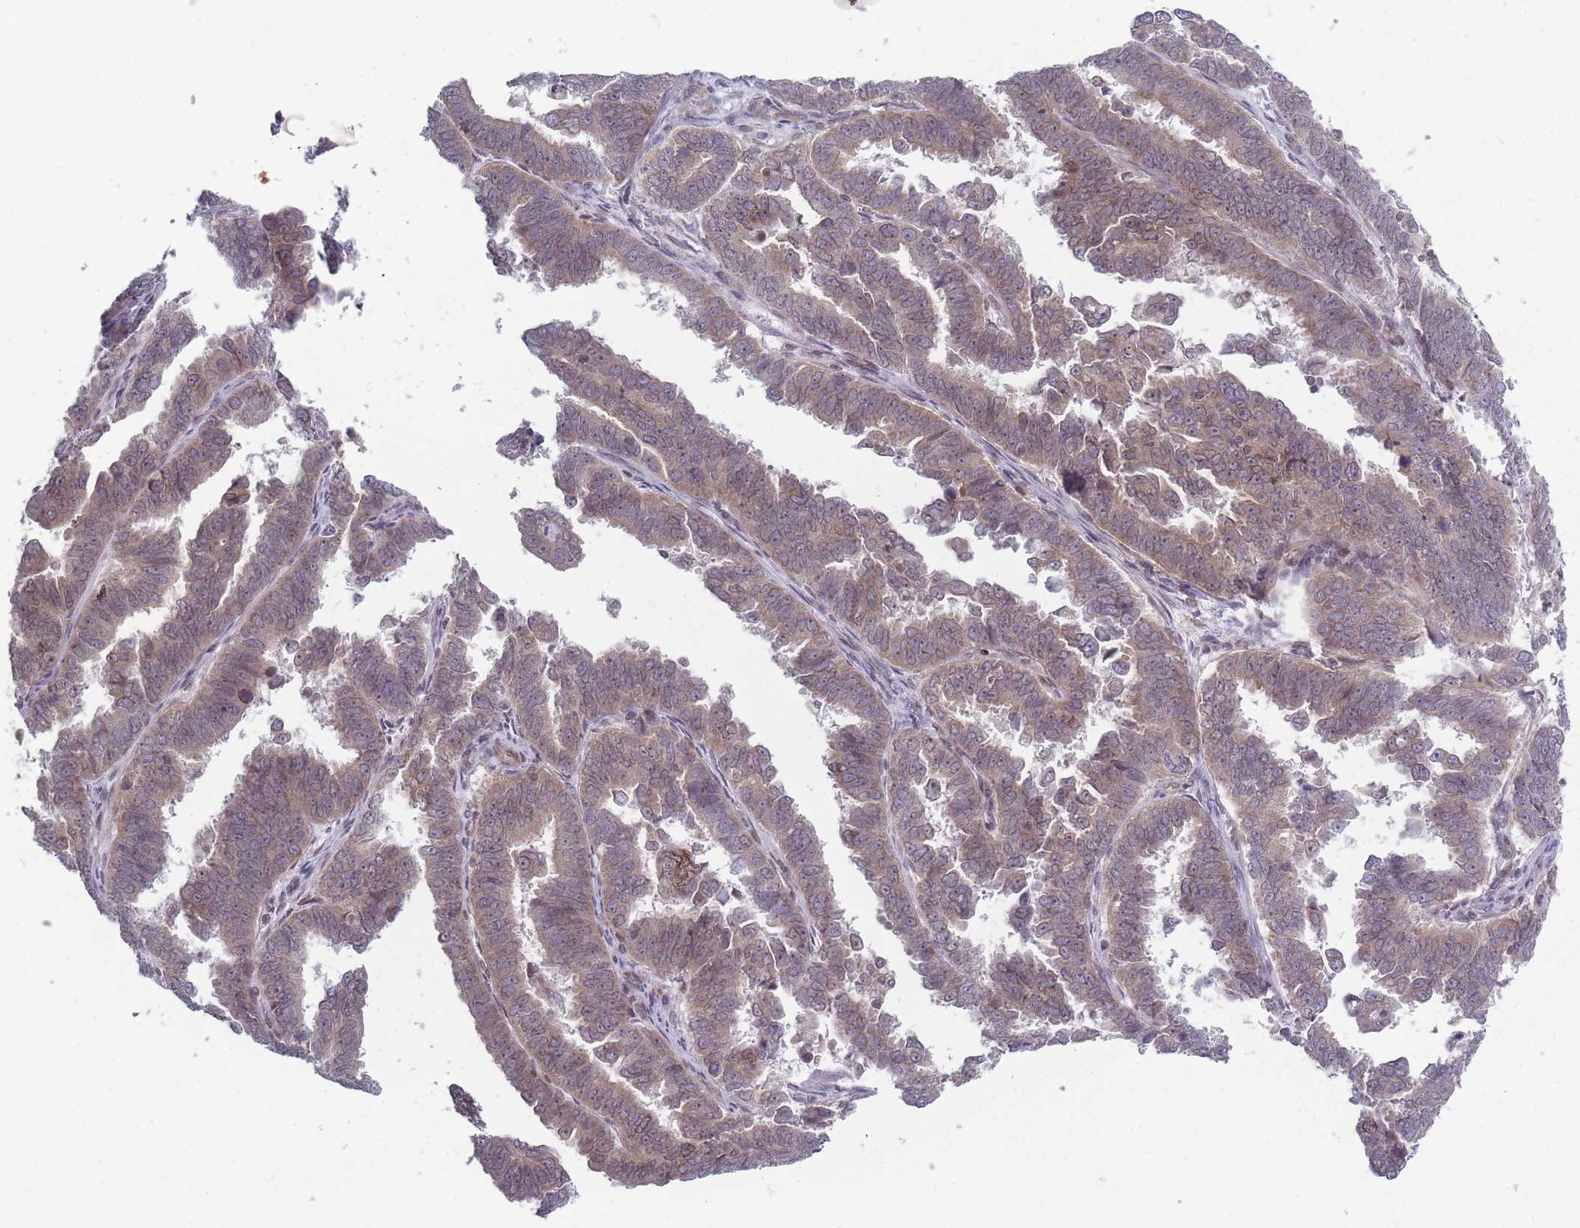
{"staining": {"intensity": "weak", "quantity": ">75%", "location": "cytoplasmic/membranous,nuclear"}, "tissue": "endometrial cancer", "cell_type": "Tumor cells", "image_type": "cancer", "snomed": [{"axis": "morphology", "description": "Adenocarcinoma, NOS"}, {"axis": "topography", "description": "Endometrium"}], "caption": "A brown stain labels weak cytoplasmic/membranous and nuclear staining of a protein in endometrial cancer (adenocarcinoma) tumor cells.", "gene": "VRK2", "patient": {"sex": "female", "age": 75}}